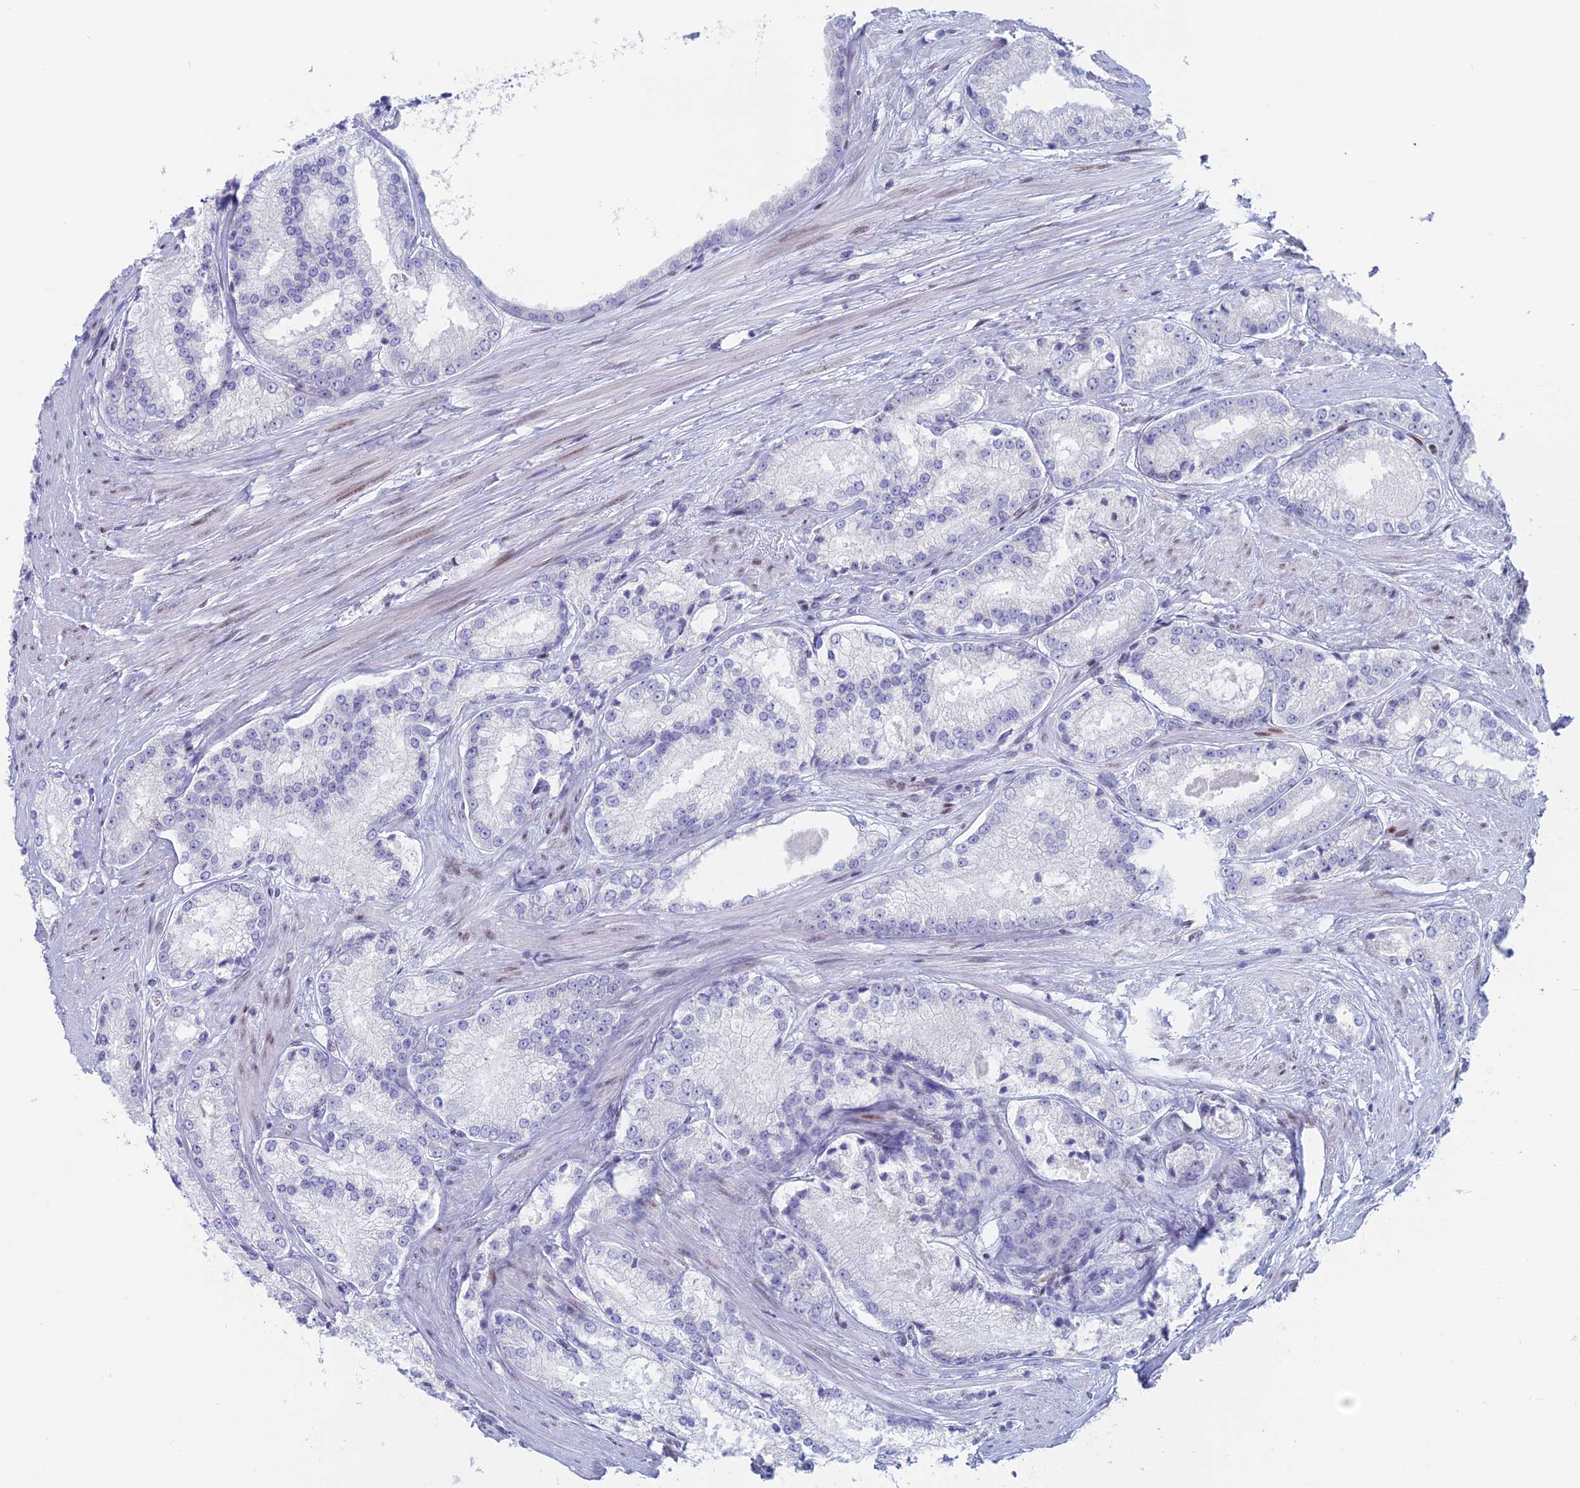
{"staining": {"intensity": "negative", "quantity": "none", "location": "none"}, "tissue": "prostate cancer", "cell_type": "Tumor cells", "image_type": "cancer", "snomed": [{"axis": "morphology", "description": "Adenocarcinoma, Low grade"}, {"axis": "topography", "description": "Prostate"}], "caption": "Tumor cells show no significant staining in prostate cancer.", "gene": "CERS6", "patient": {"sex": "male", "age": 68}}